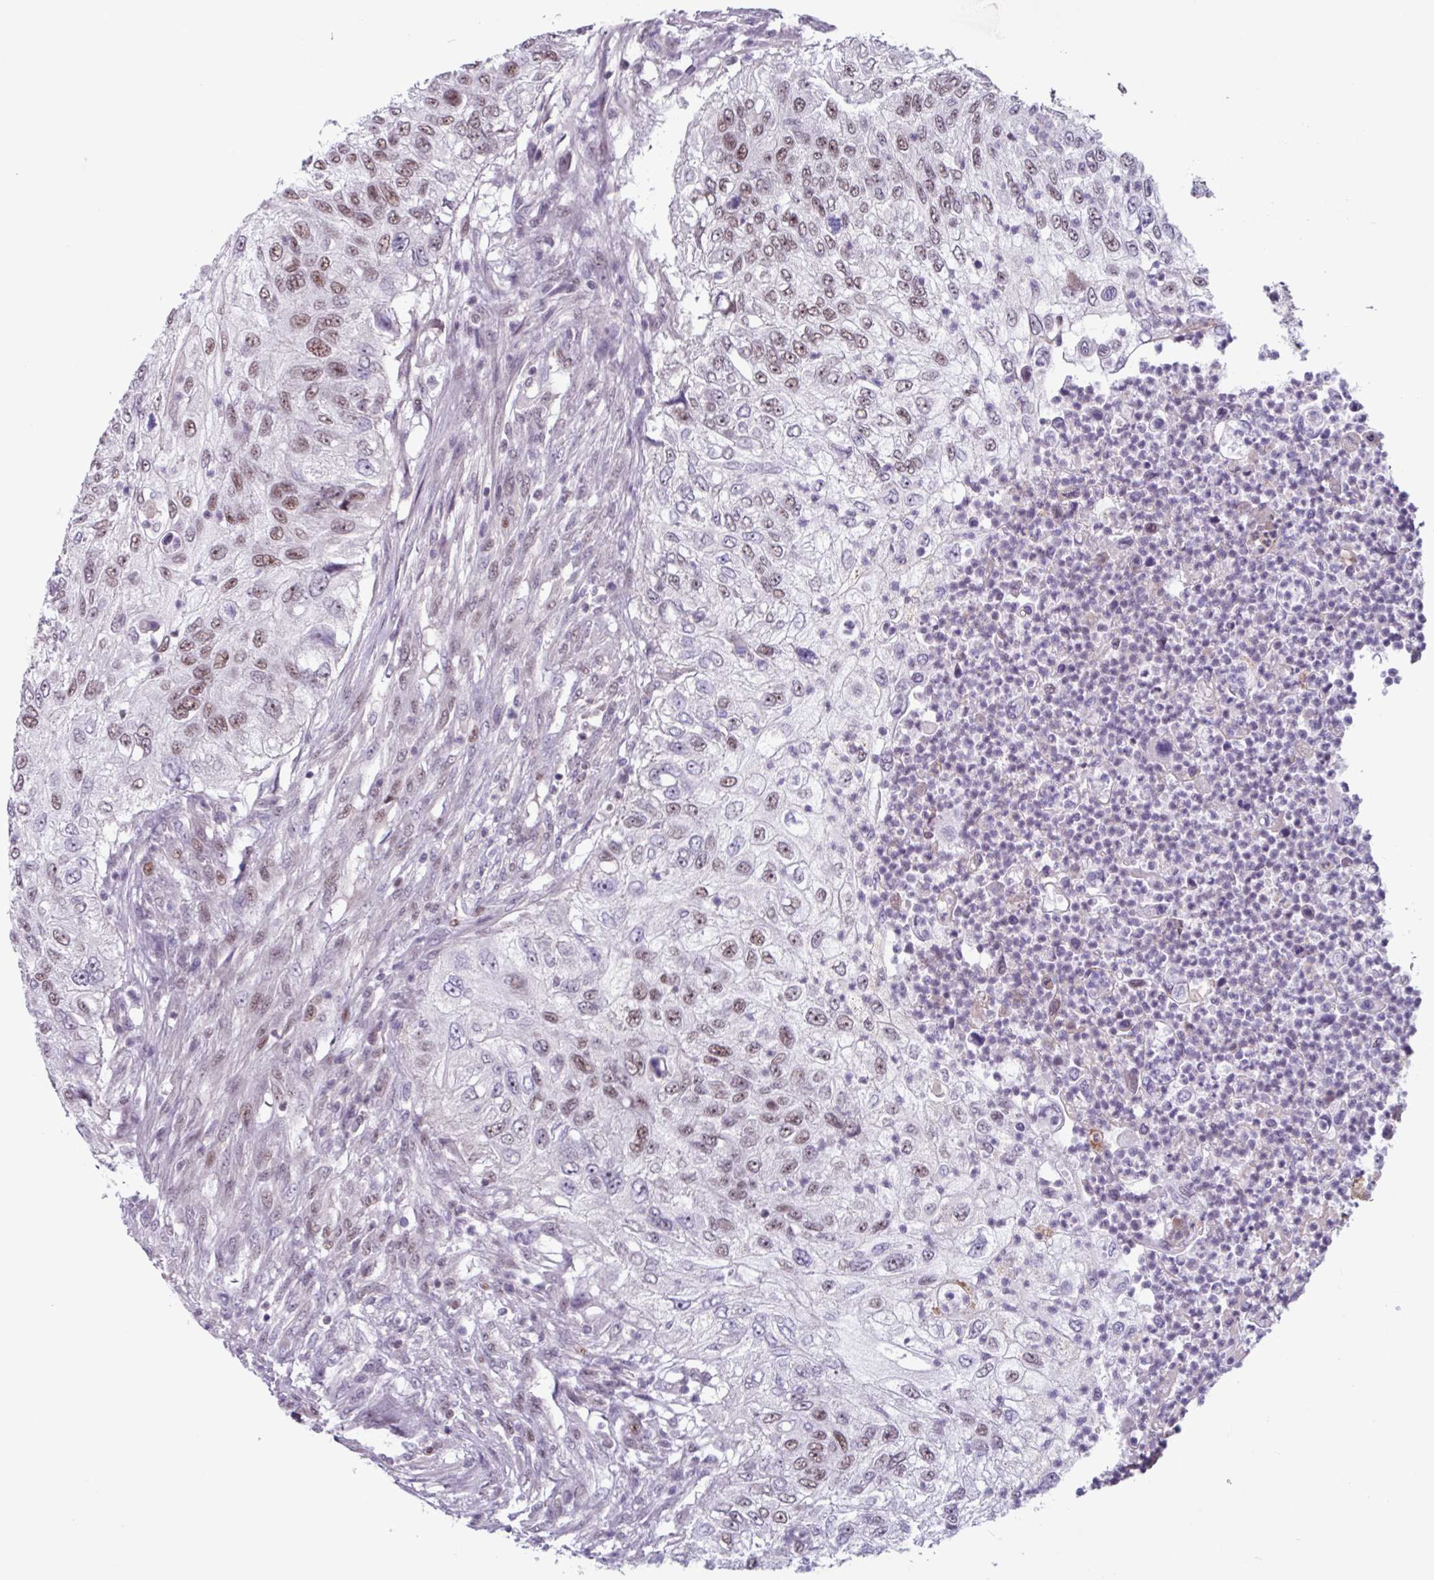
{"staining": {"intensity": "moderate", "quantity": "<25%", "location": "nuclear"}, "tissue": "urothelial cancer", "cell_type": "Tumor cells", "image_type": "cancer", "snomed": [{"axis": "morphology", "description": "Urothelial carcinoma, High grade"}, {"axis": "topography", "description": "Urinary bladder"}], "caption": "This is an image of immunohistochemistry (IHC) staining of urothelial carcinoma (high-grade), which shows moderate positivity in the nuclear of tumor cells.", "gene": "ZNF575", "patient": {"sex": "female", "age": 60}}